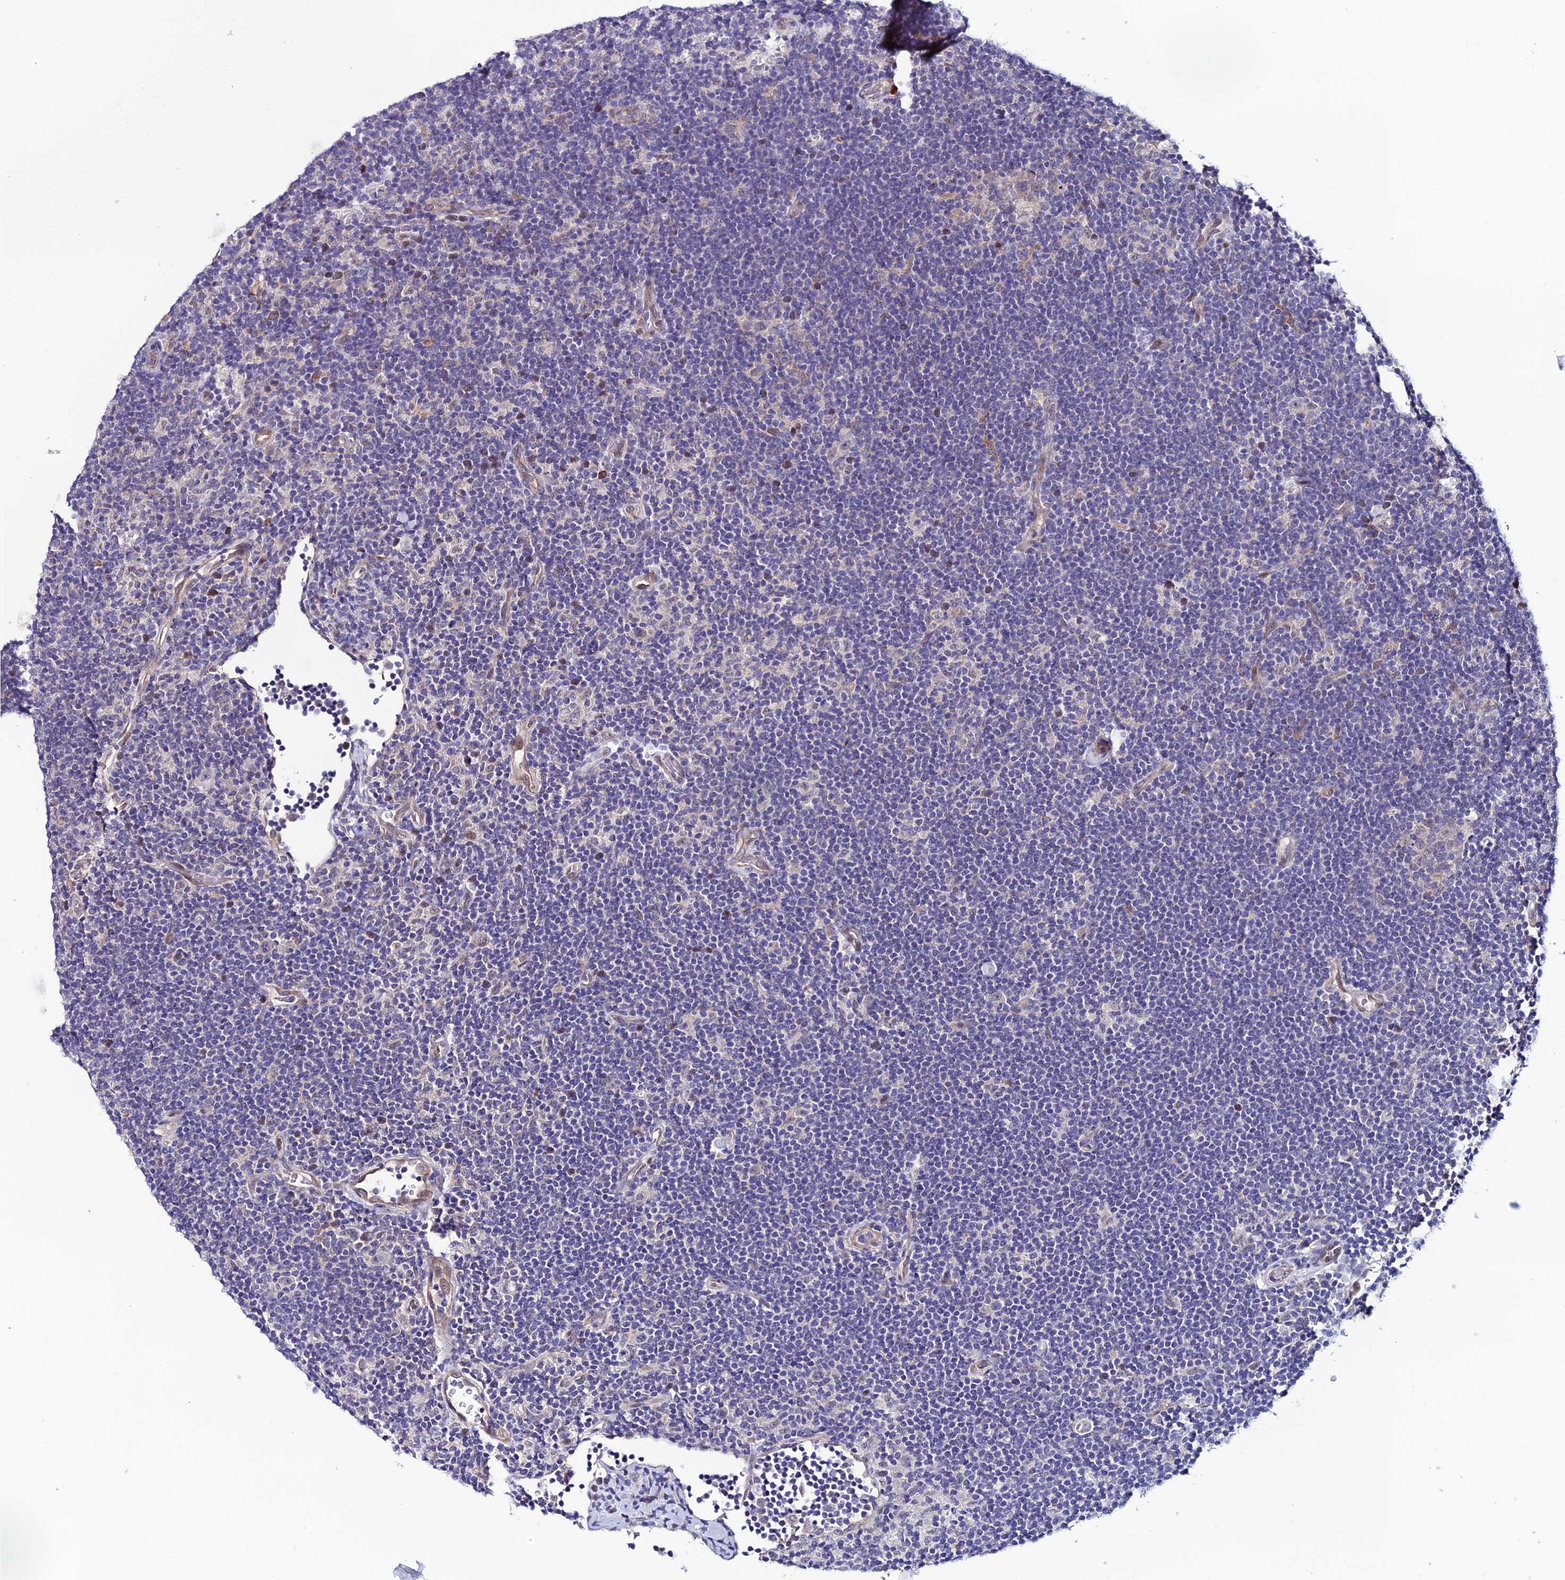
{"staining": {"intensity": "negative", "quantity": "none", "location": "none"}, "tissue": "lymphoma", "cell_type": "Tumor cells", "image_type": "cancer", "snomed": [{"axis": "morphology", "description": "Hodgkin's disease, NOS"}, {"axis": "topography", "description": "Lymph node"}], "caption": "An image of human Hodgkin's disease is negative for staining in tumor cells.", "gene": "FZD8", "patient": {"sex": "female", "age": 57}}